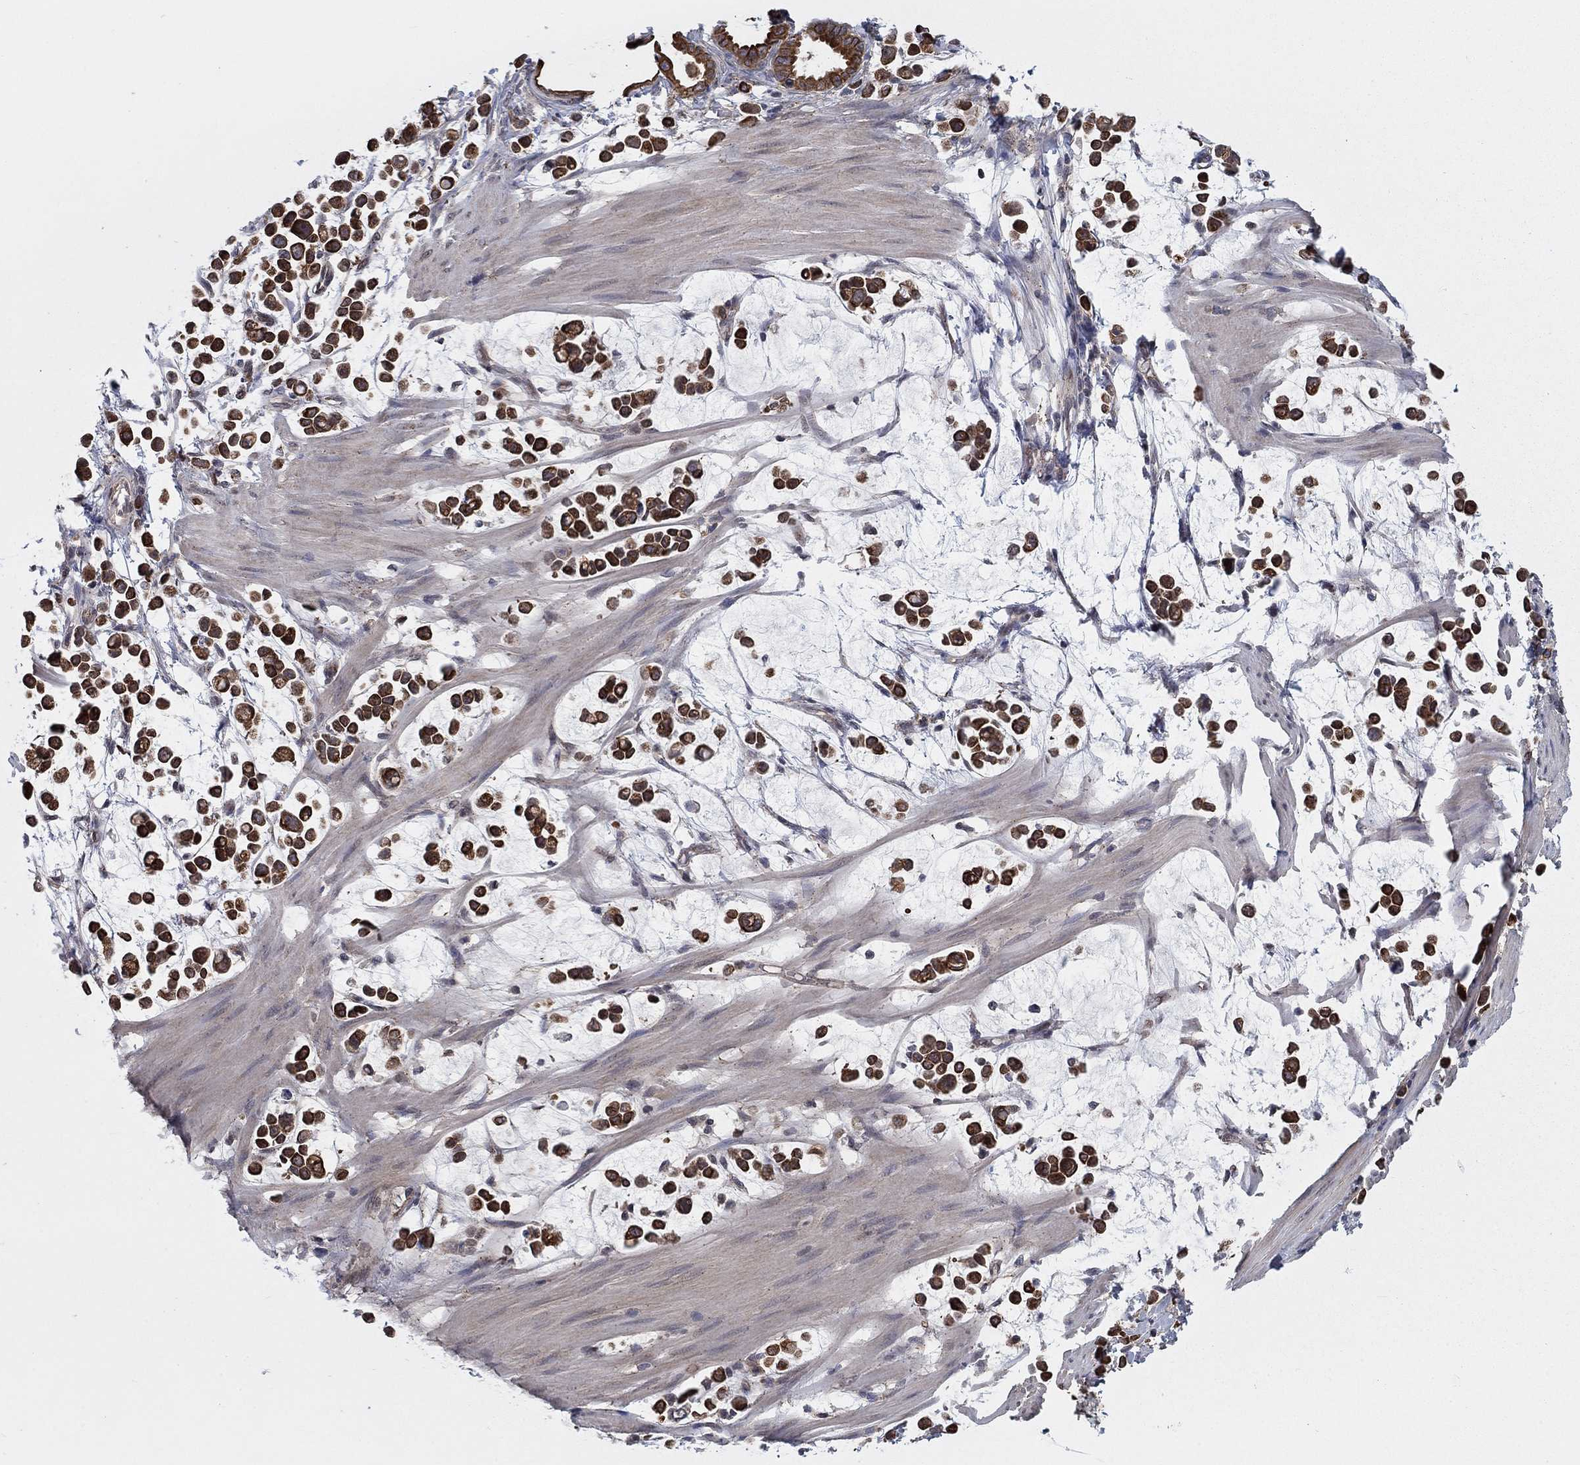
{"staining": {"intensity": "strong", "quantity": ">75%", "location": "cytoplasmic/membranous"}, "tissue": "stomach cancer", "cell_type": "Tumor cells", "image_type": "cancer", "snomed": [{"axis": "morphology", "description": "Adenocarcinoma, NOS"}, {"axis": "topography", "description": "Stomach"}], "caption": "Stomach cancer was stained to show a protein in brown. There is high levels of strong cytoplasmic/membranous expression in approximately >75% of tumor cells. The protein of interest is stained brown, and the nuclei are stained in blue (DAB IHC with brightfield microscopy, high magnification).", "gene": "SH3RF1", "patient": {"sex": "male", "age": 82}}